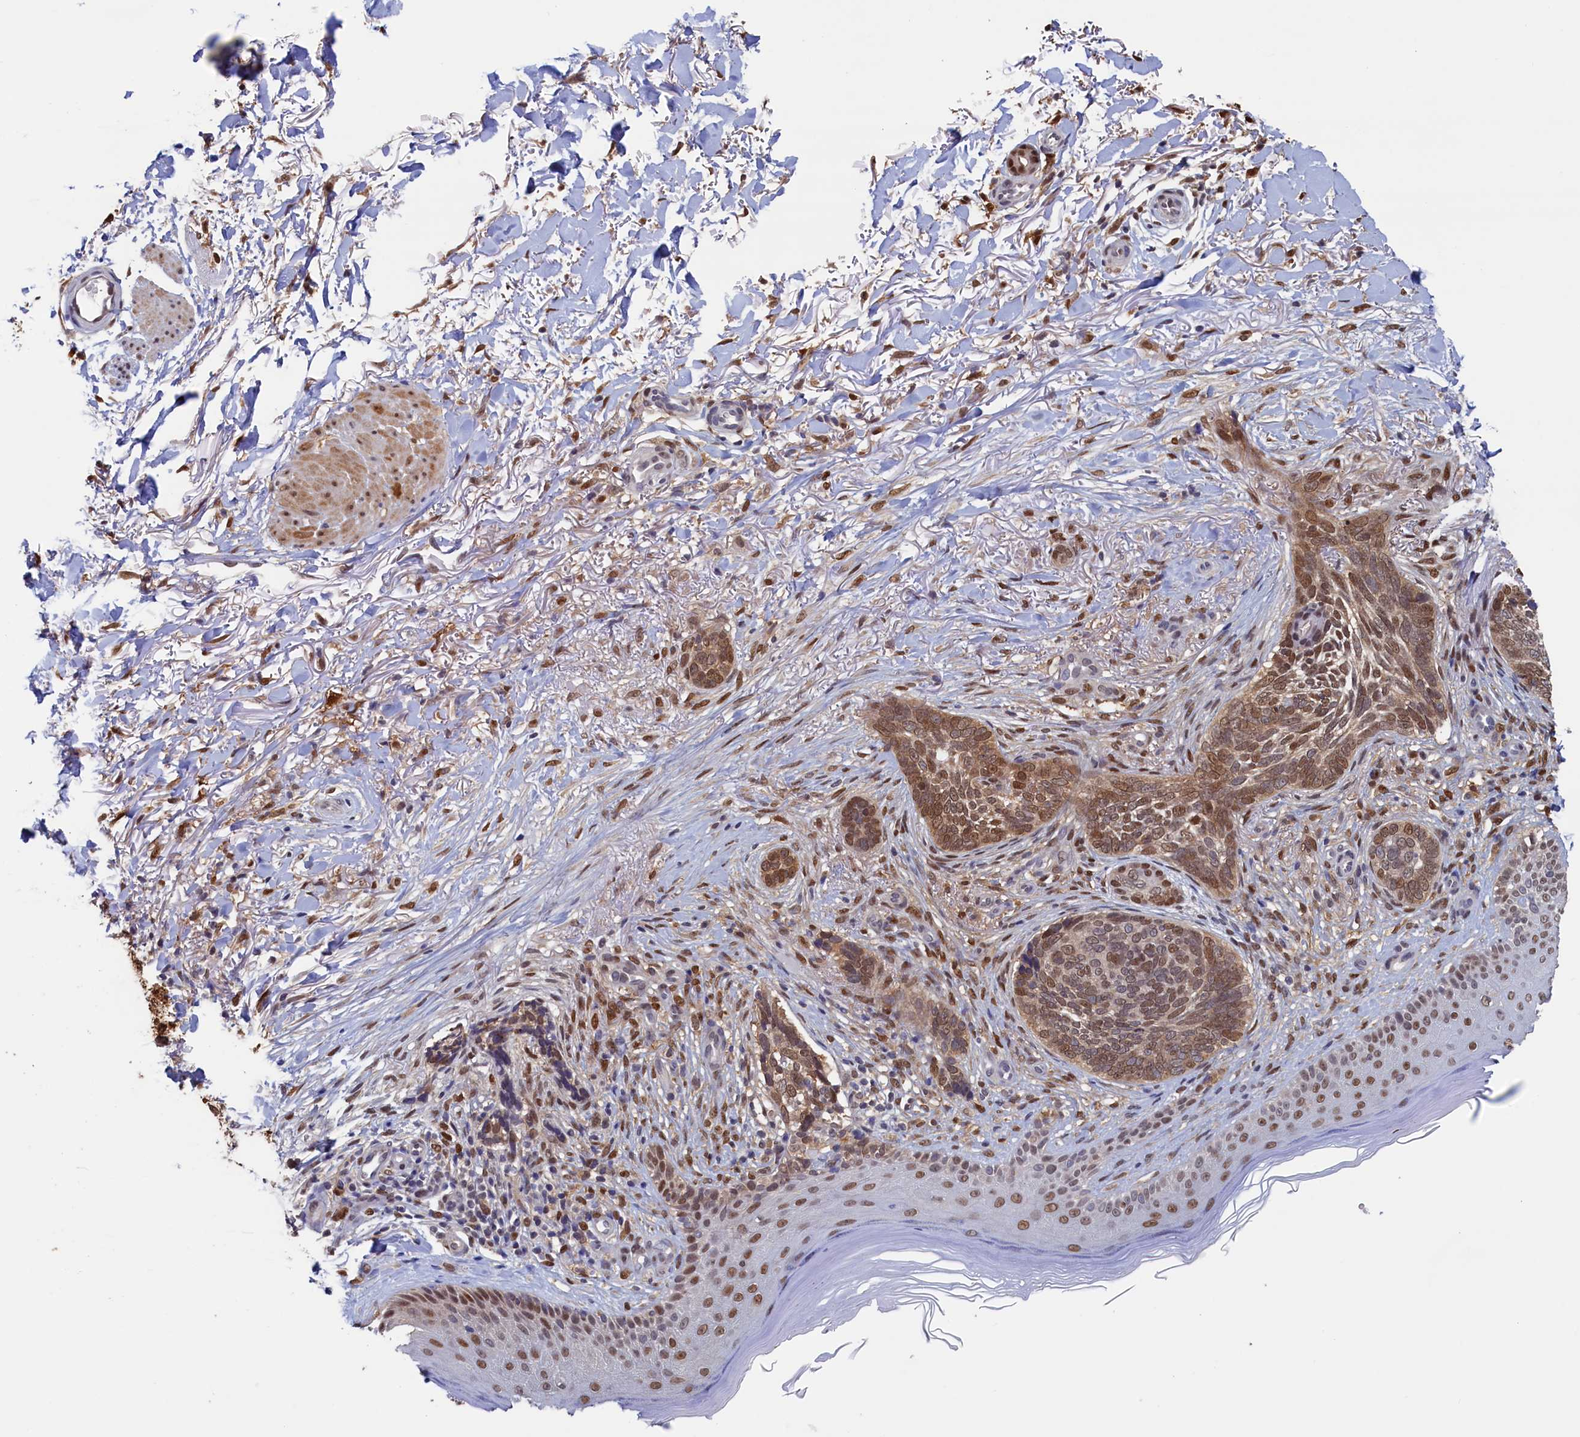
{"staining": {"intensity": "moderate", "quantity": ">75%", "location": "cytoplasmic/membranous,nuclear"}, "tissue": "skin cancer", "cell_type": "Tumor cells", "image_type": "cancer", "snomed": [{"axis": "morphology", "description": "Normal tissue, NOS"}, {"axis": "morphology", "description": "Basal cell carcinoma"}, {"axis": "topography", "description": "Skin"}], "caption": "High-magnification brightfield microscopy of skin basal cell carcinoma stained with DAB (3,3'-diaminobenzidine) (brown) and counterstained with hematoxylin (blue). tumor cells exhibit moderate cytoplasmic/membranous and nuclear staining is present in approximately>75% of cells.", "gene": "AHCY", "patient": {"sex": "female", "age": 67}}